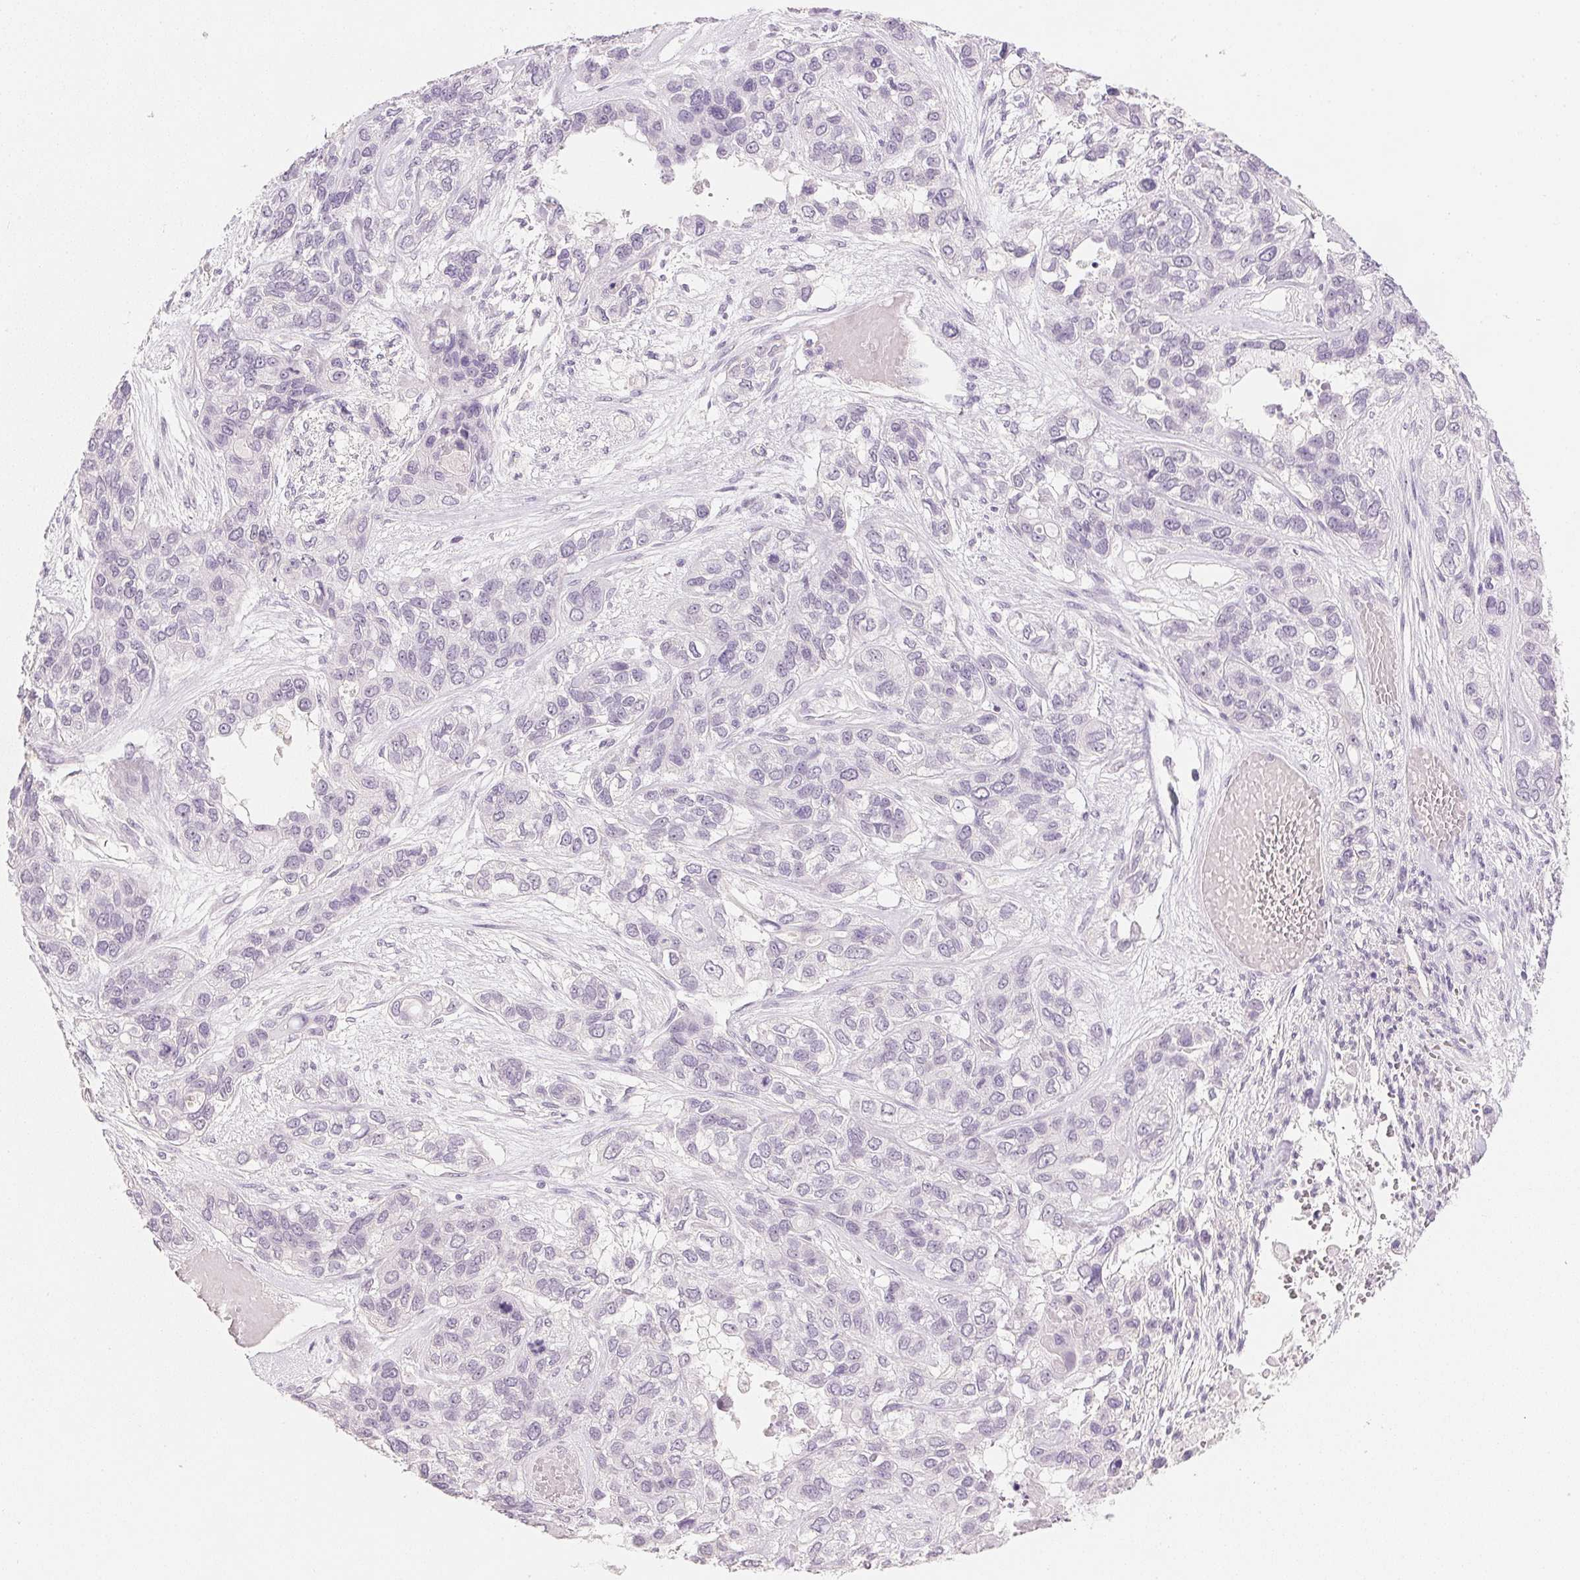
{"staining": {"intensity": "negative", "quantity": "none", "location": "none"}, "tissue": "lung cancer", "cell_type": "Tumor cells", "image_type": "cancer", "snomed": [{"axis": "morphology", "description": "Squamous cell carcinoma, NOS"}, {"axis": "topography", "description": "Lung"}], "caption": "This micrograph is of lung cancer stained with immunohistochemistry to label a protein in brown with the nuclei are counter-stained blue. There is no staining in tumor cells.", "gene": "IGFBP1", "patient": {"sex": "female", "age": 70}}